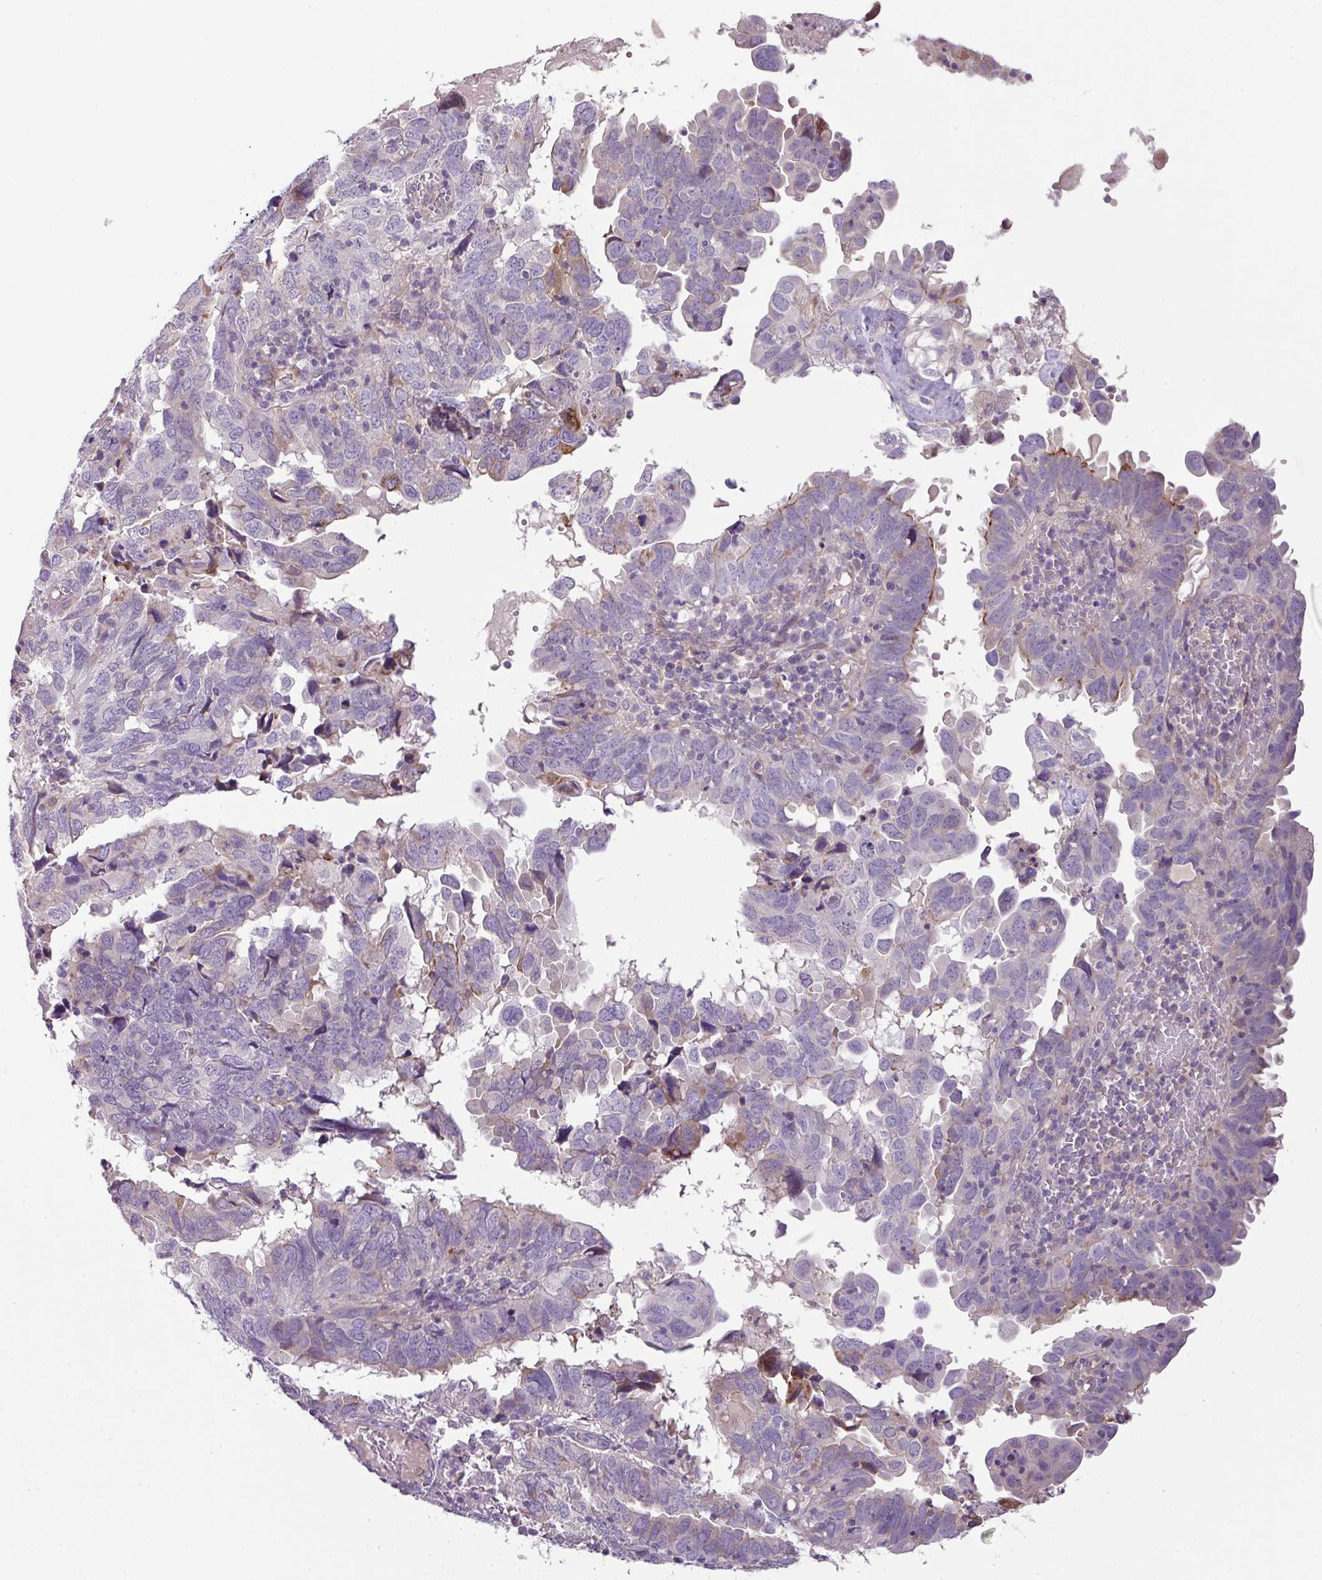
{"staining": {"intensity": "negative", "quantity": "none", "location": "none"}, "tissue": "endometrial cancer", "cell_type": "Tumor cells", "image_type": "cancer", "snomed": [{"axis": "morphology", "description": "Adenocarcinoma, NOS"}, {"axis": "topography", "description": "Uterus"}], "caption": "Immunohistochemical staining of endometrial adenocarcinoma exhibits no significant positivity in tumor cells.", "gene": "PIK3R5", "patient": {"sex": "female", "age": 77}}